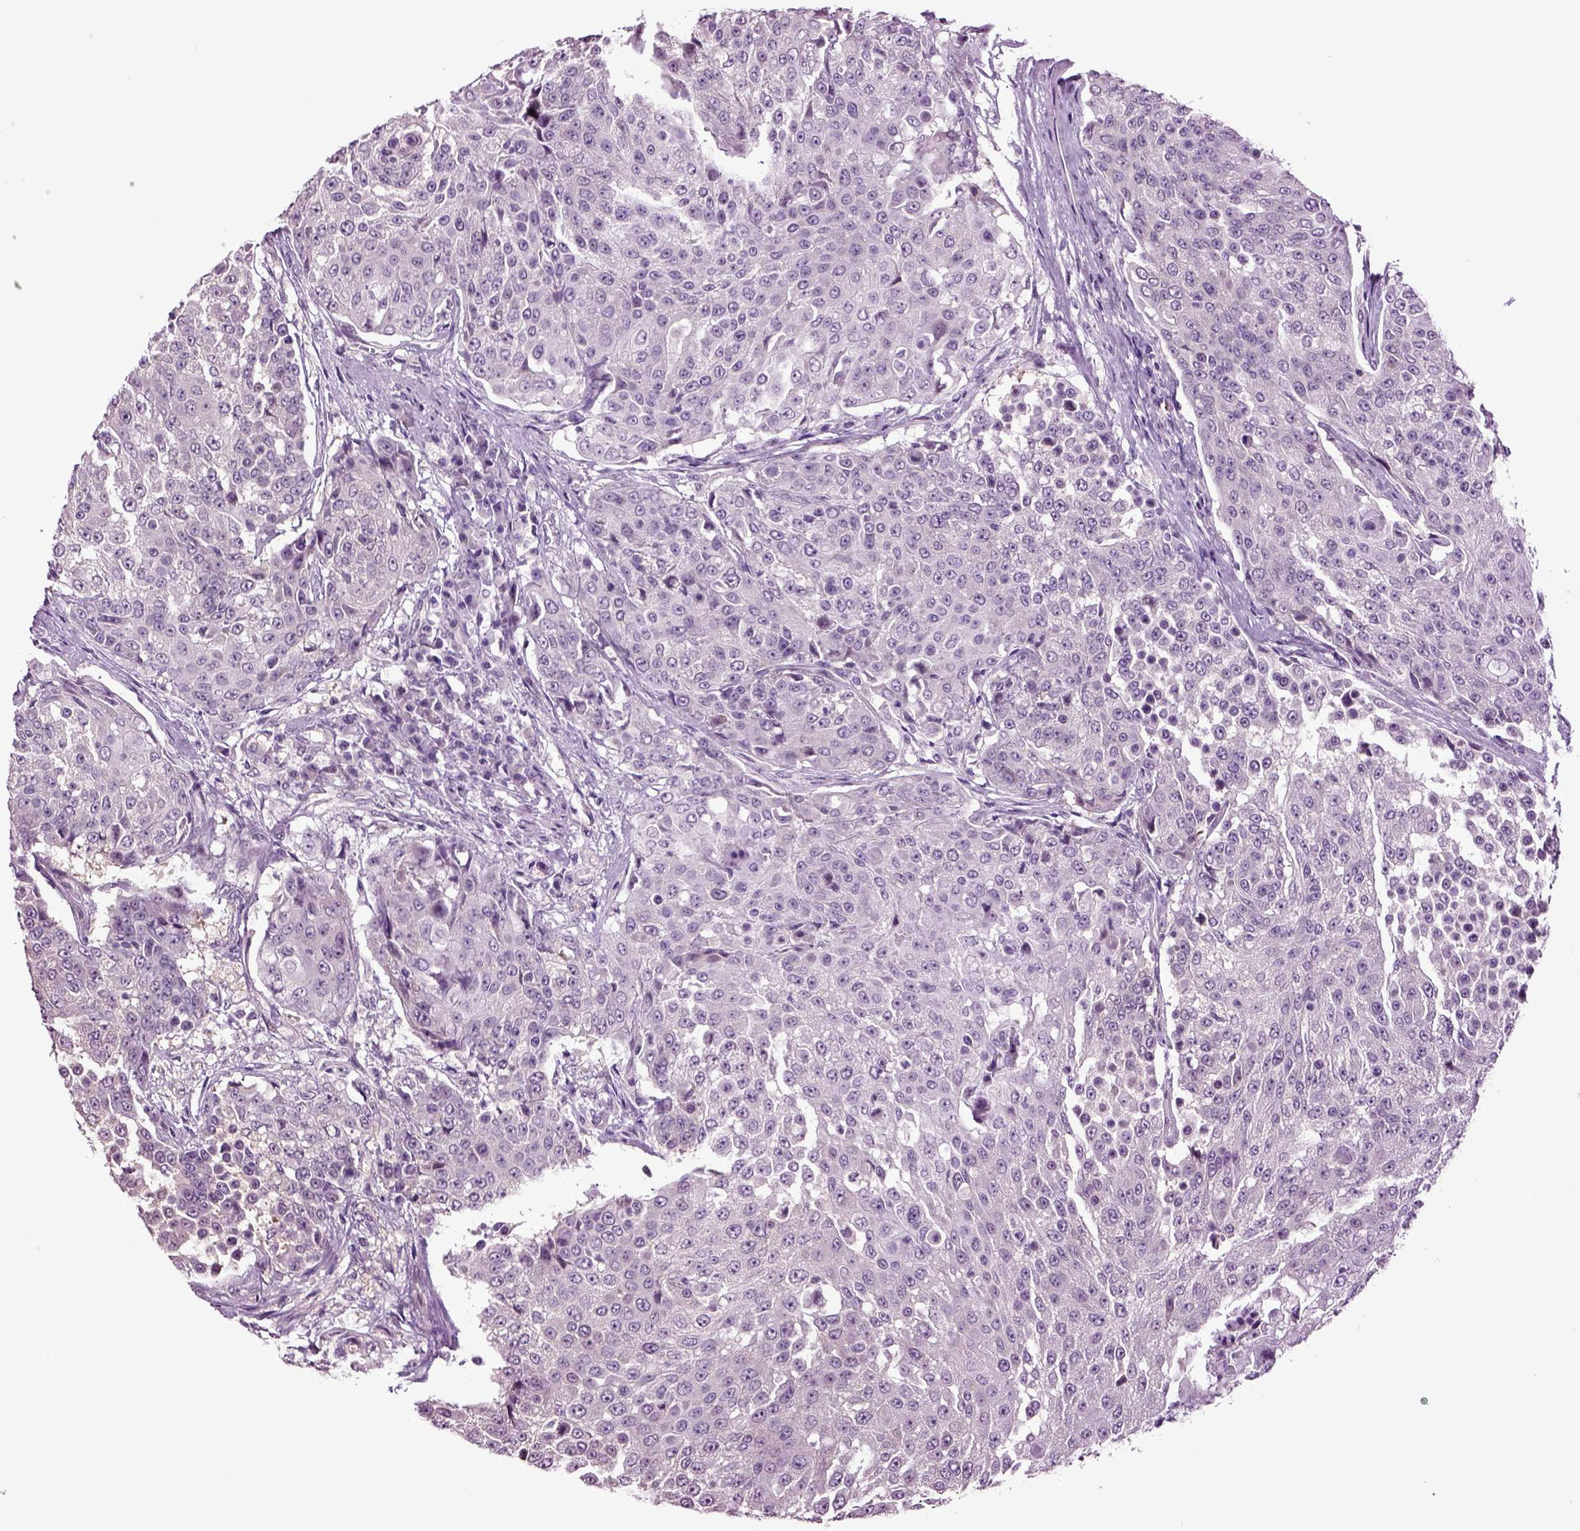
{"staining": {"intensity": "negative", "quantity": "none", "location": "none"}, "tissue": "urothelial cancer", "cell_type": "Tumor cells", "image_type": "cancer", "snomed": [{"axis": "morphology", "description": "Urothelial carcinoma, High grade"}, {"axis": "topography", "description": "Urinary bladder"}], "caption": "A high-resolution image shows immunohistochemistry staining of urothelial cancer, which reveals no significant staining in tumor cells.", "gene": "PLCH2", "patient": {"sex": "female", "age": 63}}